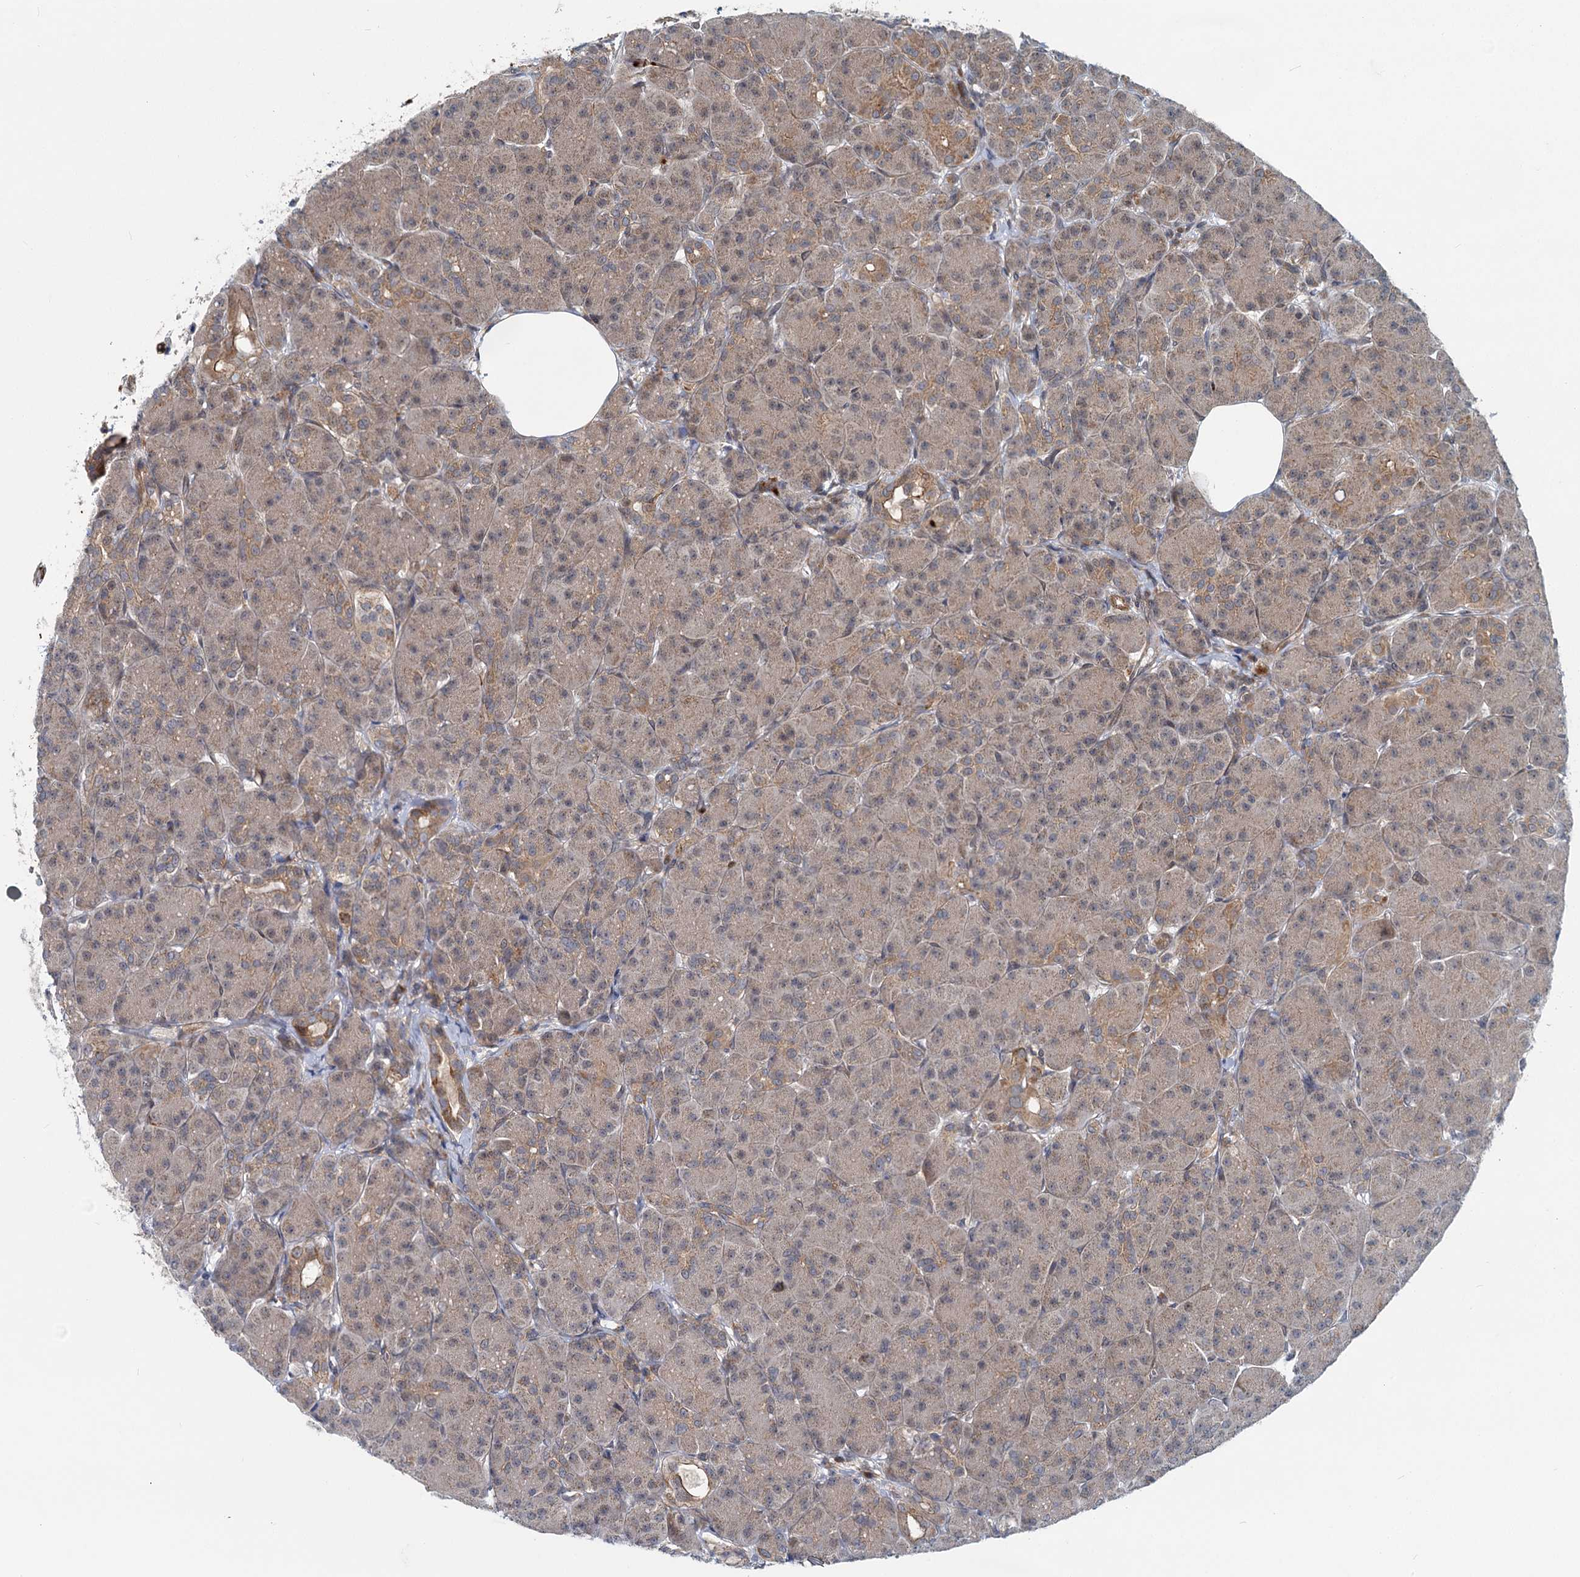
{"staining": {"intensity": "moderate", "quantity": ">75%", "location": "cytoplasmic/membranous"}, "tissue": "pancreas", "cell_type": "Exocrine glandular cells", "image_type": "normal", "snomed": [{"axis": "morphology", "description": "Normal tissue, NOS"}, {"axis": "topography", "description": "Pancreas"}], "caption": "Exocrine glandular cells exhibit moderate cytoplasmic/membranous positivity in about >75% of cells in benign pancreas.", "gene": "ADCY2", "patient": {"sex": "male", "age": 63}}